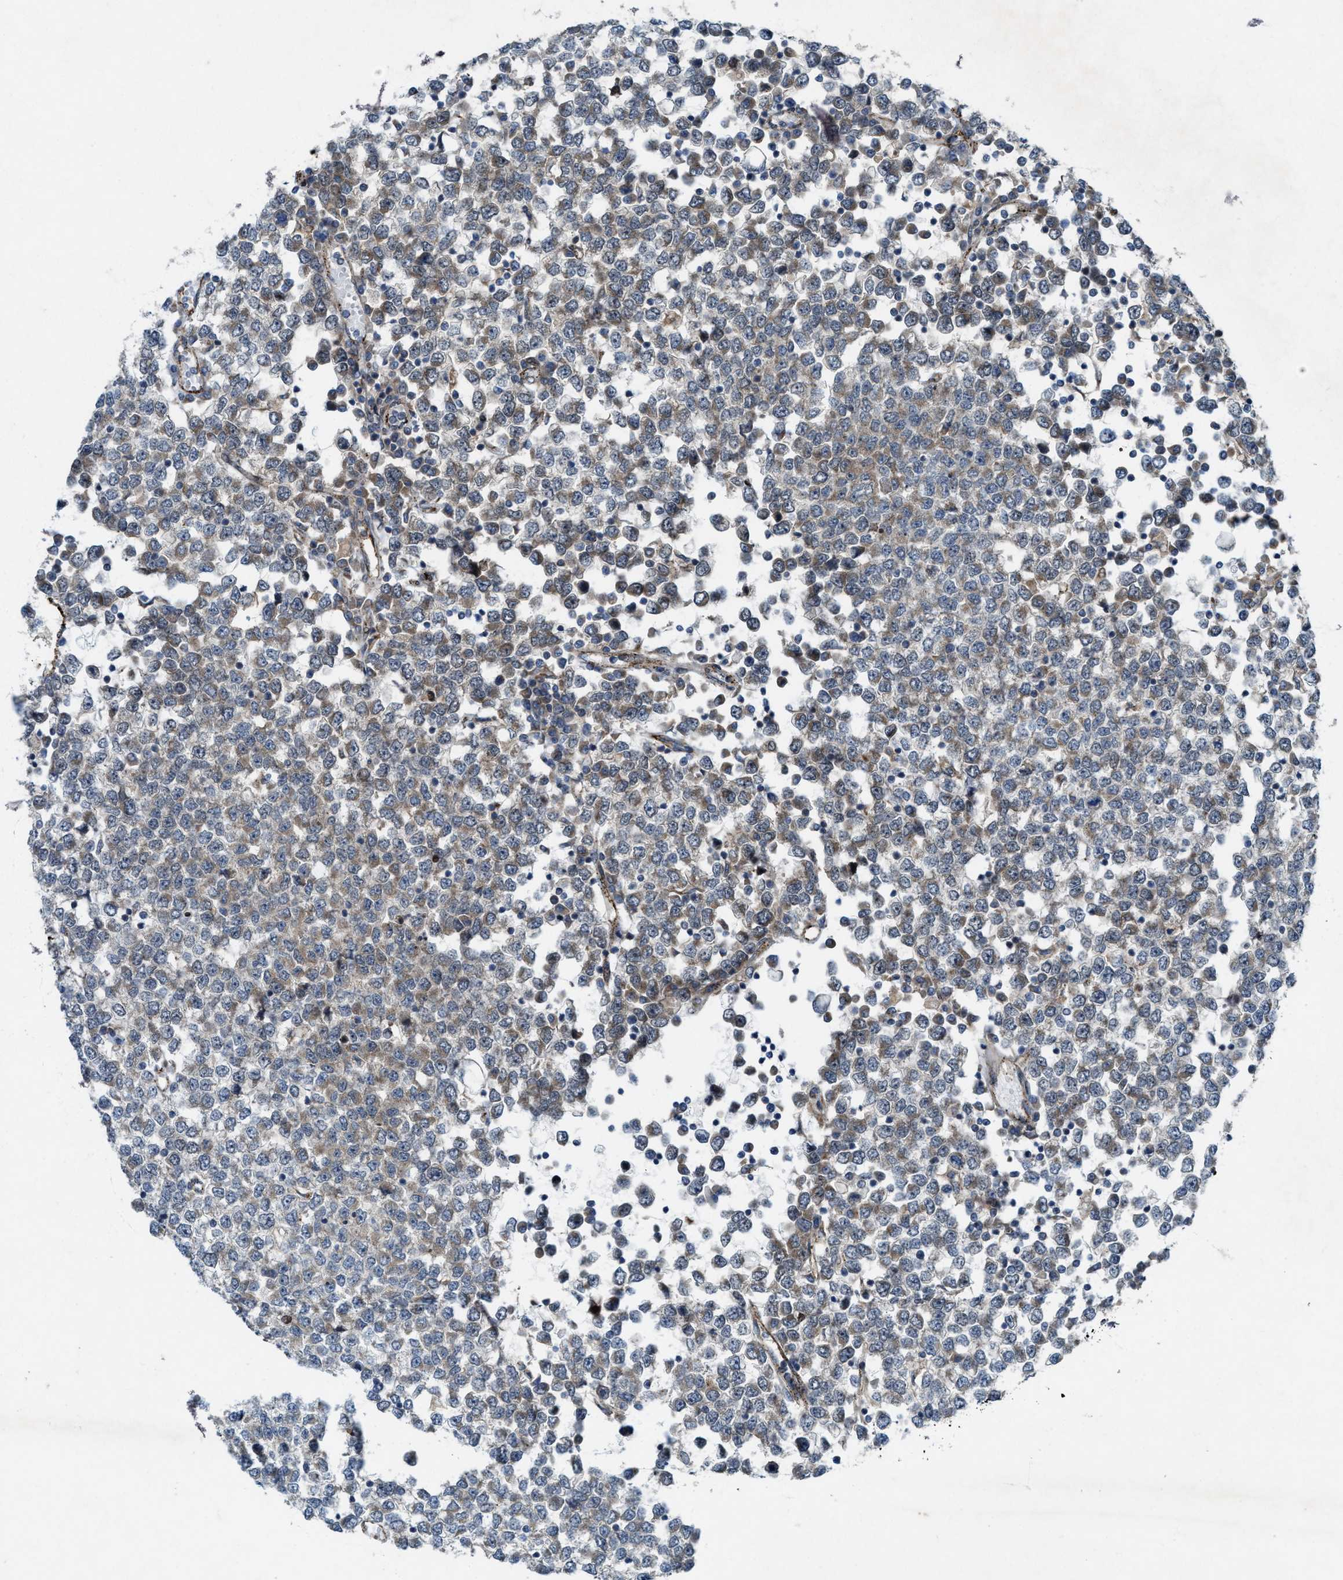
{"staining": {"intensity": "weak", "quantity": "<25%", "location": "cytoplasmic/membranous"}, "tissue": "testis cancer", "cell_type": "Tumor cells", "image_type": "cancer", "snomed": [{"axis": "morphology", "description": "Seminoma, NOS"}, {"axis": "topography", "description": "Testis"}], "caption": "Testis seminoma was stained to show a protein in brown. There is no significant staining in tumor cells.", "gene": "URGCP", "patient": {"sex": "male", "age": 65}}